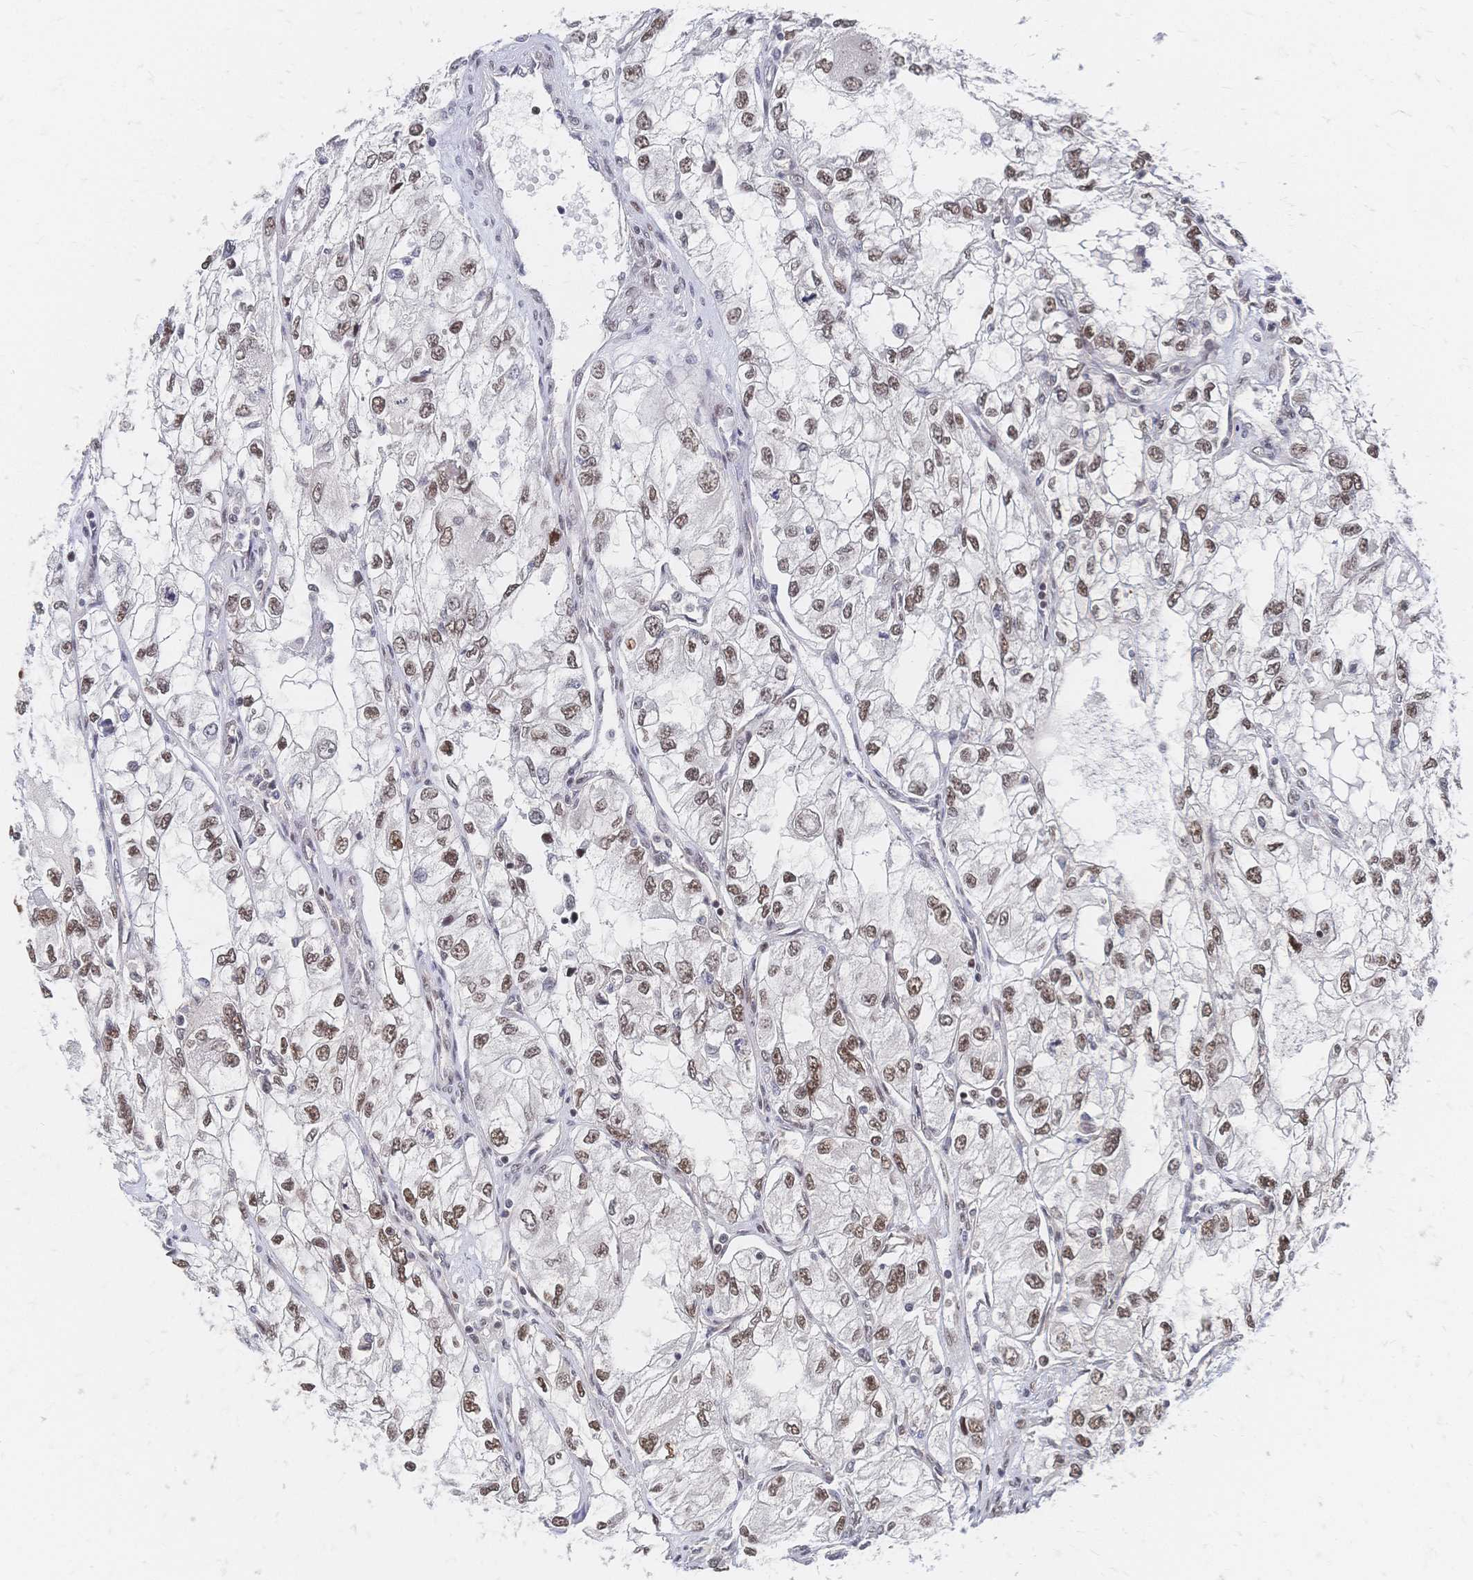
{"staining": {"intensity": "moderate", "quantity": ">75%", "location": "nuclear"}, "tissue": "renal cancer", "cell_type": "Tumor cells", "image_type": "cancer", "snomed": [{"axis": "morphology", "description": "Adenocarcinoma, NOS"}, {"axis": "topography", "description": "Kidney"}], "caption": "An IHC micrograph of tumor tissue is shown. Protein staining in brown shows moderate nuclear positivity in adenocarcinoma (renal) within tumor cells.", "gene": "NELFA", "patient": {"sex": "female", "age": 59}}